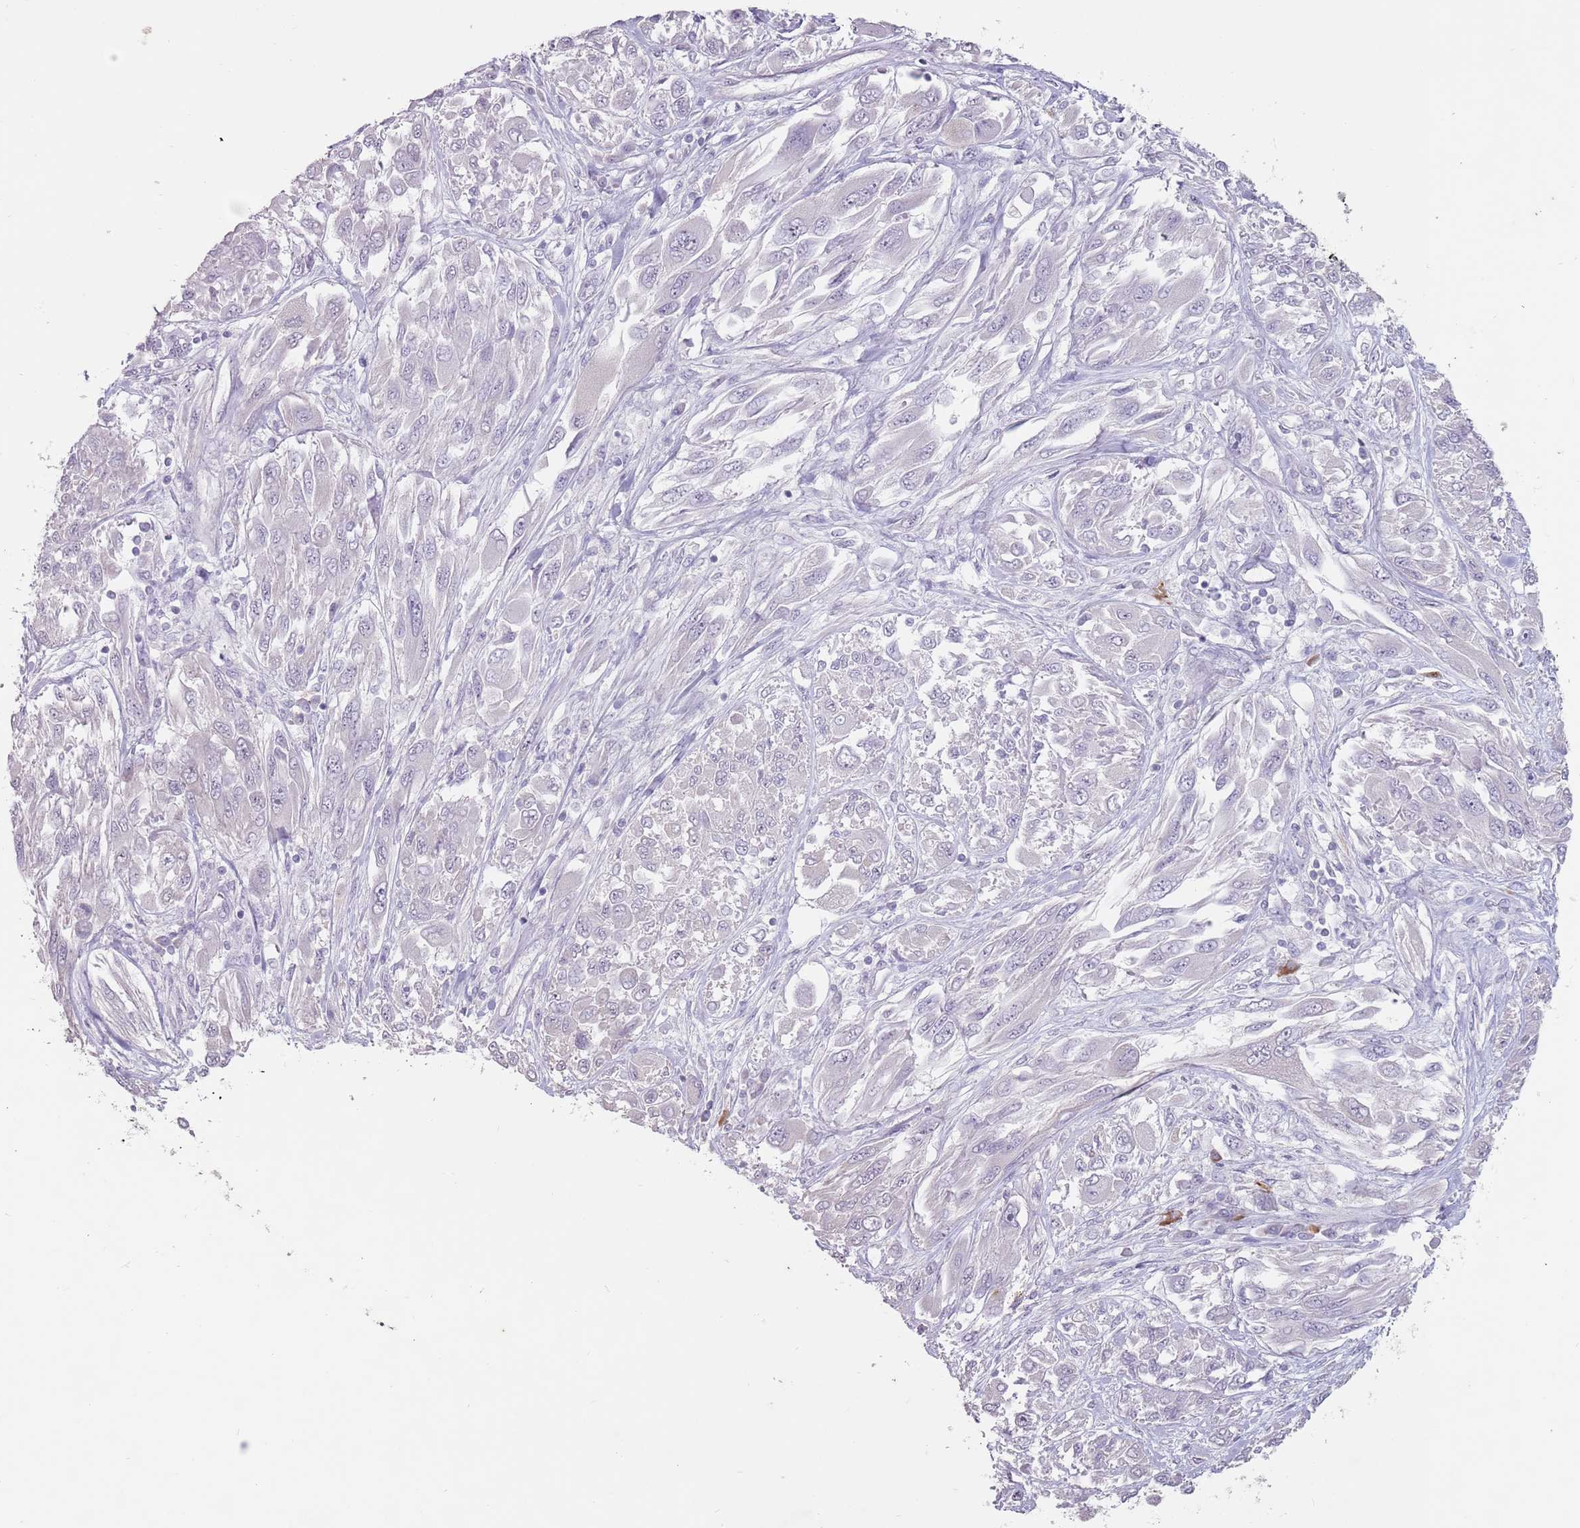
{"staining": {"intensity": "negative", "quantity": "none", "location": "none"}, "tissue": "melanoma", "cell_type": "Tumor cells", "image_type": "cancer", "snomed": [{"axis": "morphology", "description": "Malignant melanoma, NOS"}, {"axis": "topography", "description": "Skin"}], "caption": "The IHC micrograph has no significant positivity in tumor cells of malignant melanoma tissue.", "gene": "STYK1", "patient": {"sex": "female", "age": 91}}